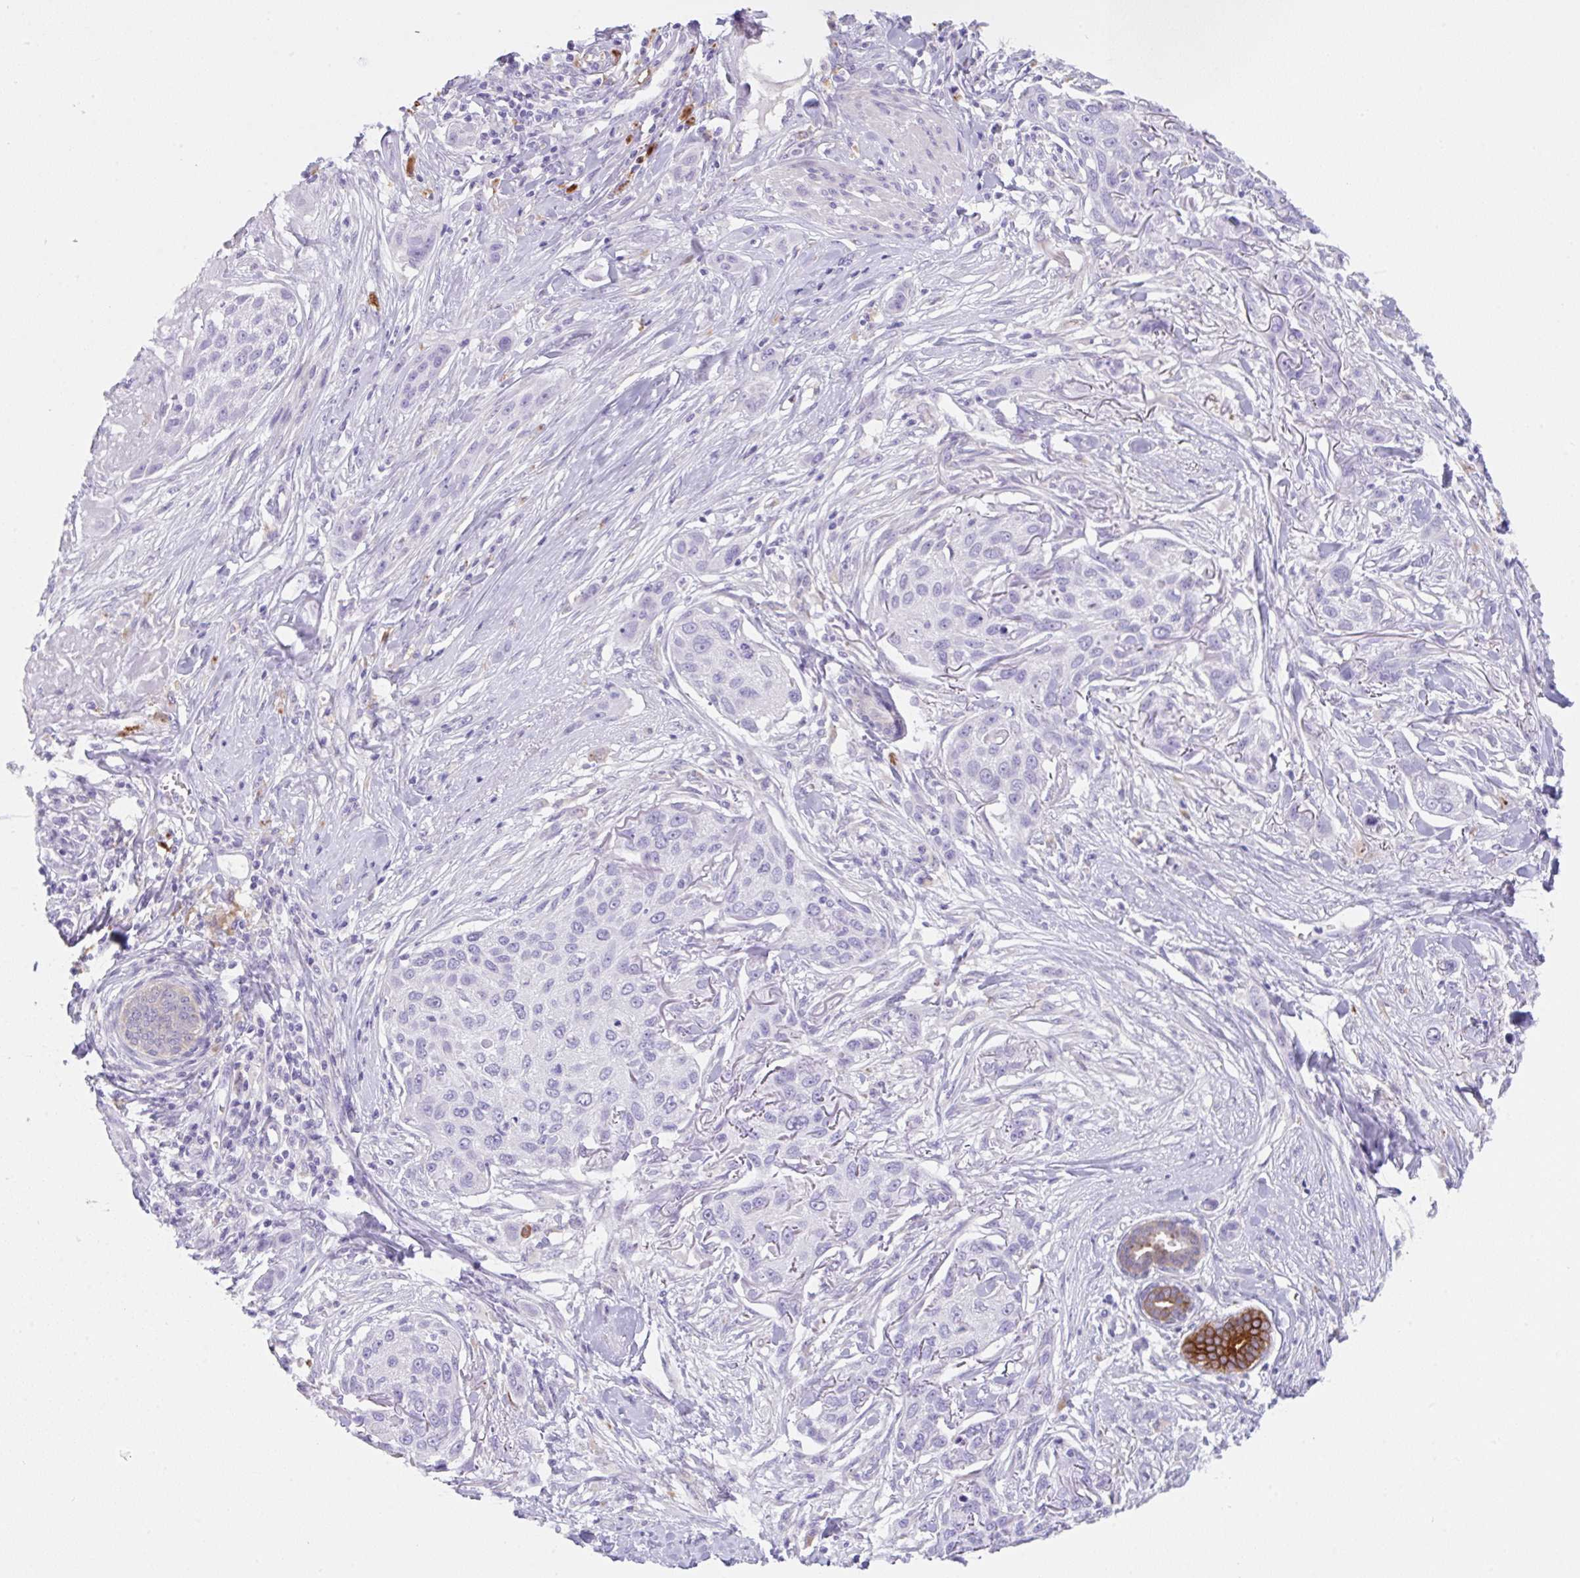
{"staining": {"intensity": "negative", "quantity": "none", "location": "none"}, "tissue": "skin cancer", "cell_type": "Tumor cells", "image_type": "cancer", "snomed": [{"axis": "morphology", "description": "Squamous cell carcinoma, NOS"}, {"axis": "topography", "description": "Skin"}], "caption": "Photomicrograph shows no significant protein staining in tumor cells of skin cancer (squamous cell carcinoma).", "gene": "TRAF4", "patient": {"sex": "male", "age": 63}}